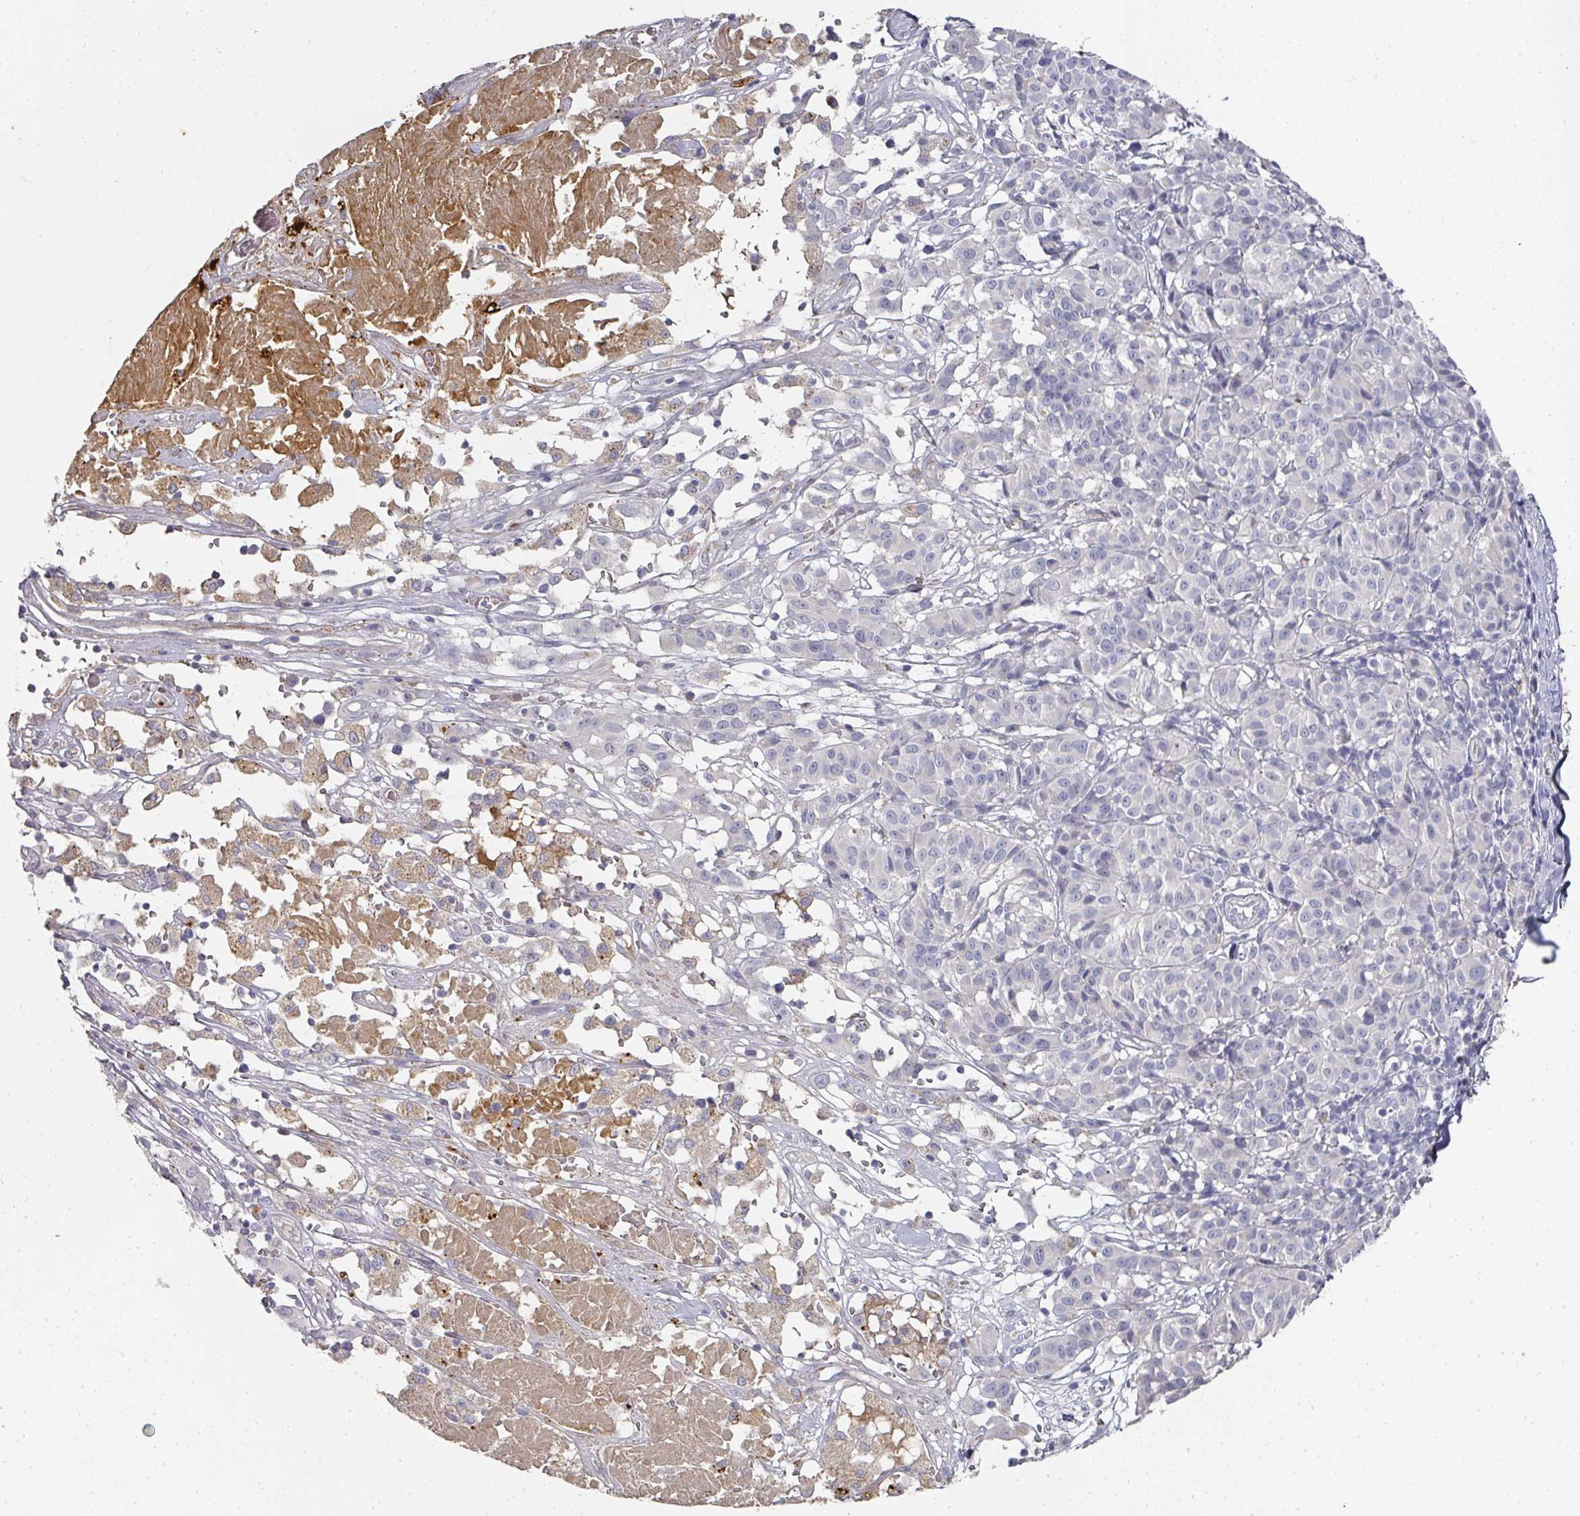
{"staining": {"intensity": "negative", "quantity": "none", "location": "none"}, "tissue": "melanoma", "cell_type": "Tumor cells", "image_type": "cancer", "snomed": [{"axis": "morphology", "description": "Malignant melanoma, NOS"}, {"axis": "topography", "description": "Skin"}], "caption": "Immunohistochemical staining of human melanoma shows no significant expression in tumor cells. (DAB immunohistochemistry (IHC) with hematoxylin counter stain).", "gene": "CAMP", "patient": {"sex": "female", "age": 72}}